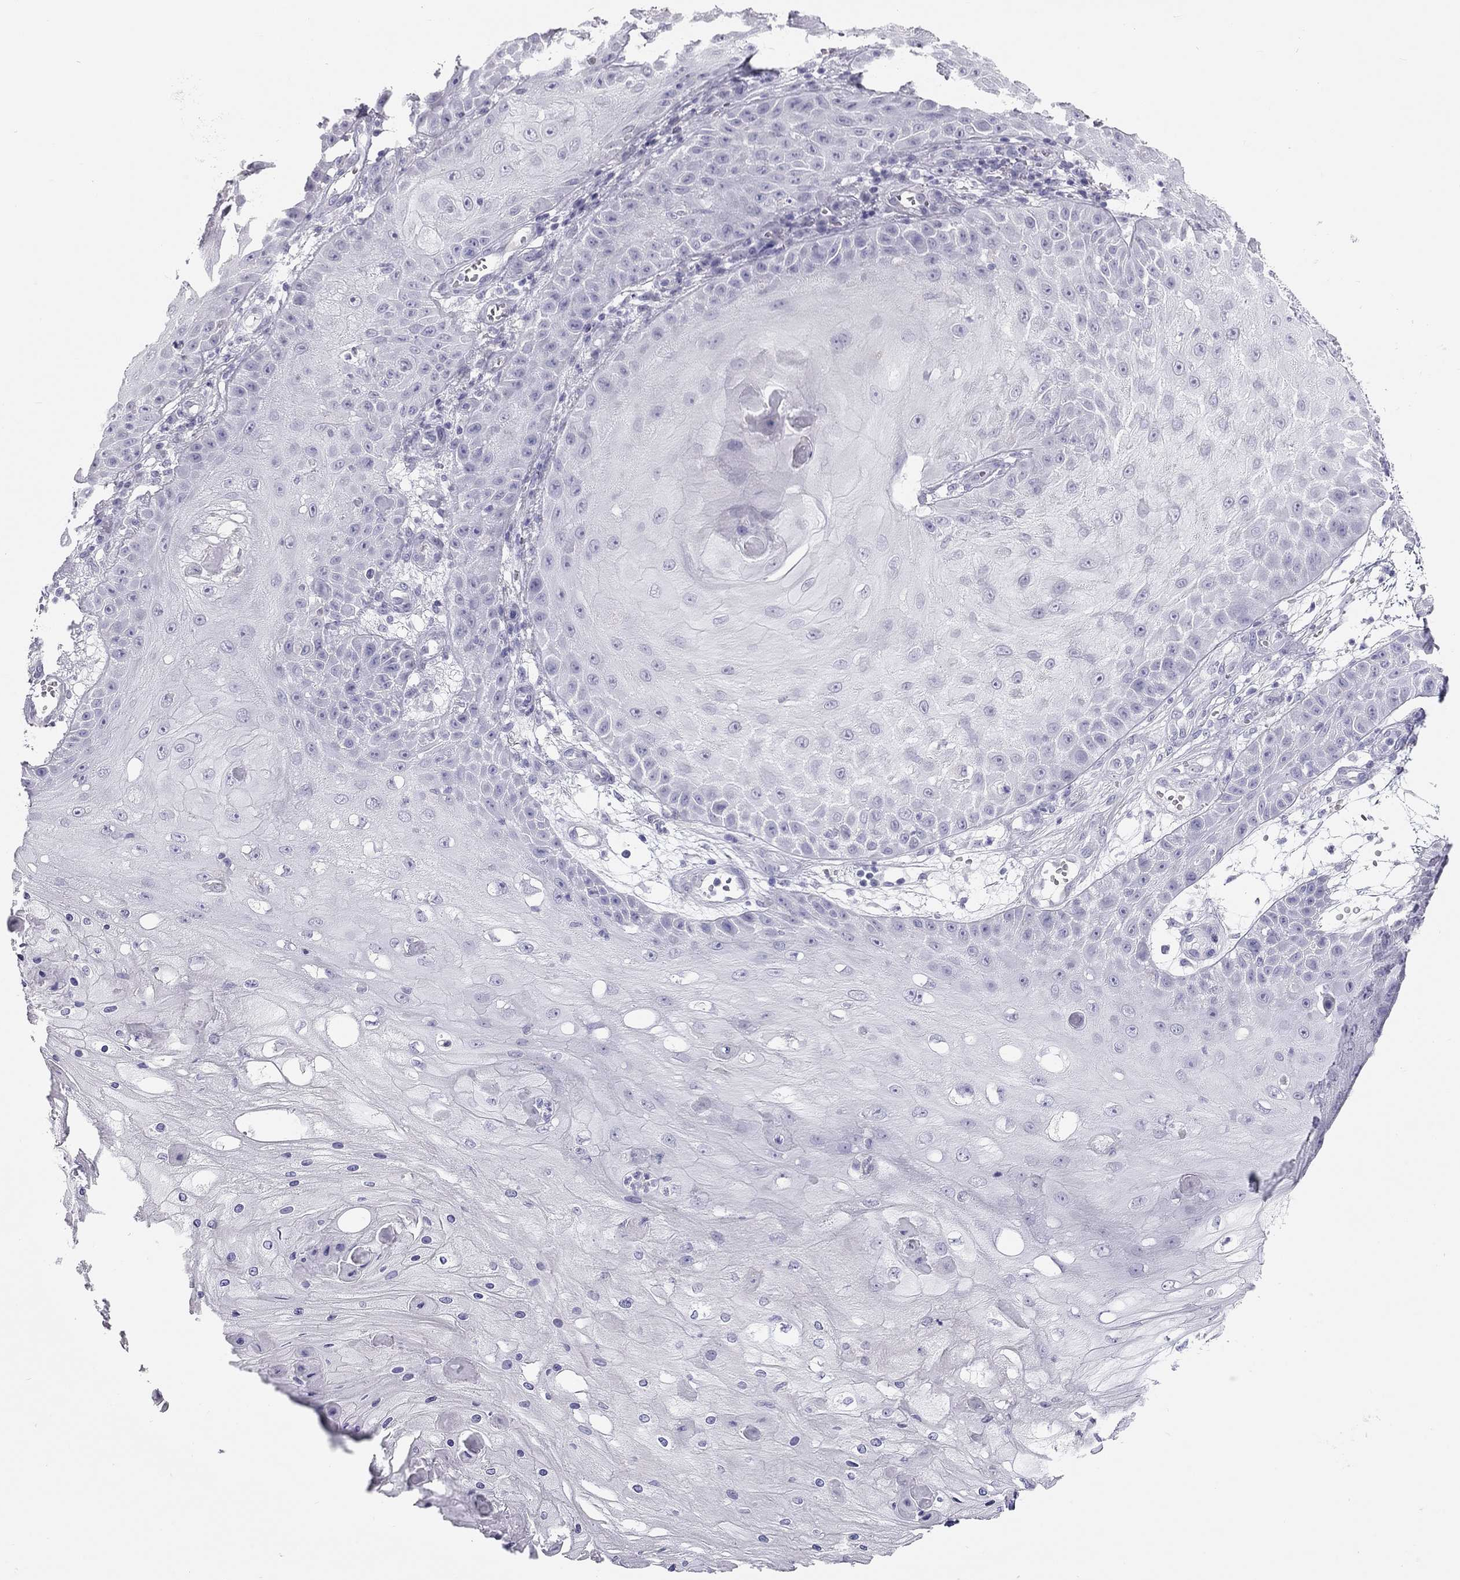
{"staining": {"intensity": "negative", "quantity": "none", "location": "none"}, "tissue": "skin cancer", "cell_type": "Tumor cells", "image_type": "cancer", "snomed": [{"axis": "morphology", "description": "Squamous cell carcinoma, NOS"}, {"axis": "topography", "description": "Skin"}], "caption": "Immunohistochemistry (IHC) micrograph of human skin squamous cell carcinoma stained for a protein (brown), which exhibits no staining in tumor cells.", "gene": "SPATA12", "patient": {"sex": "male", "age": 70}}